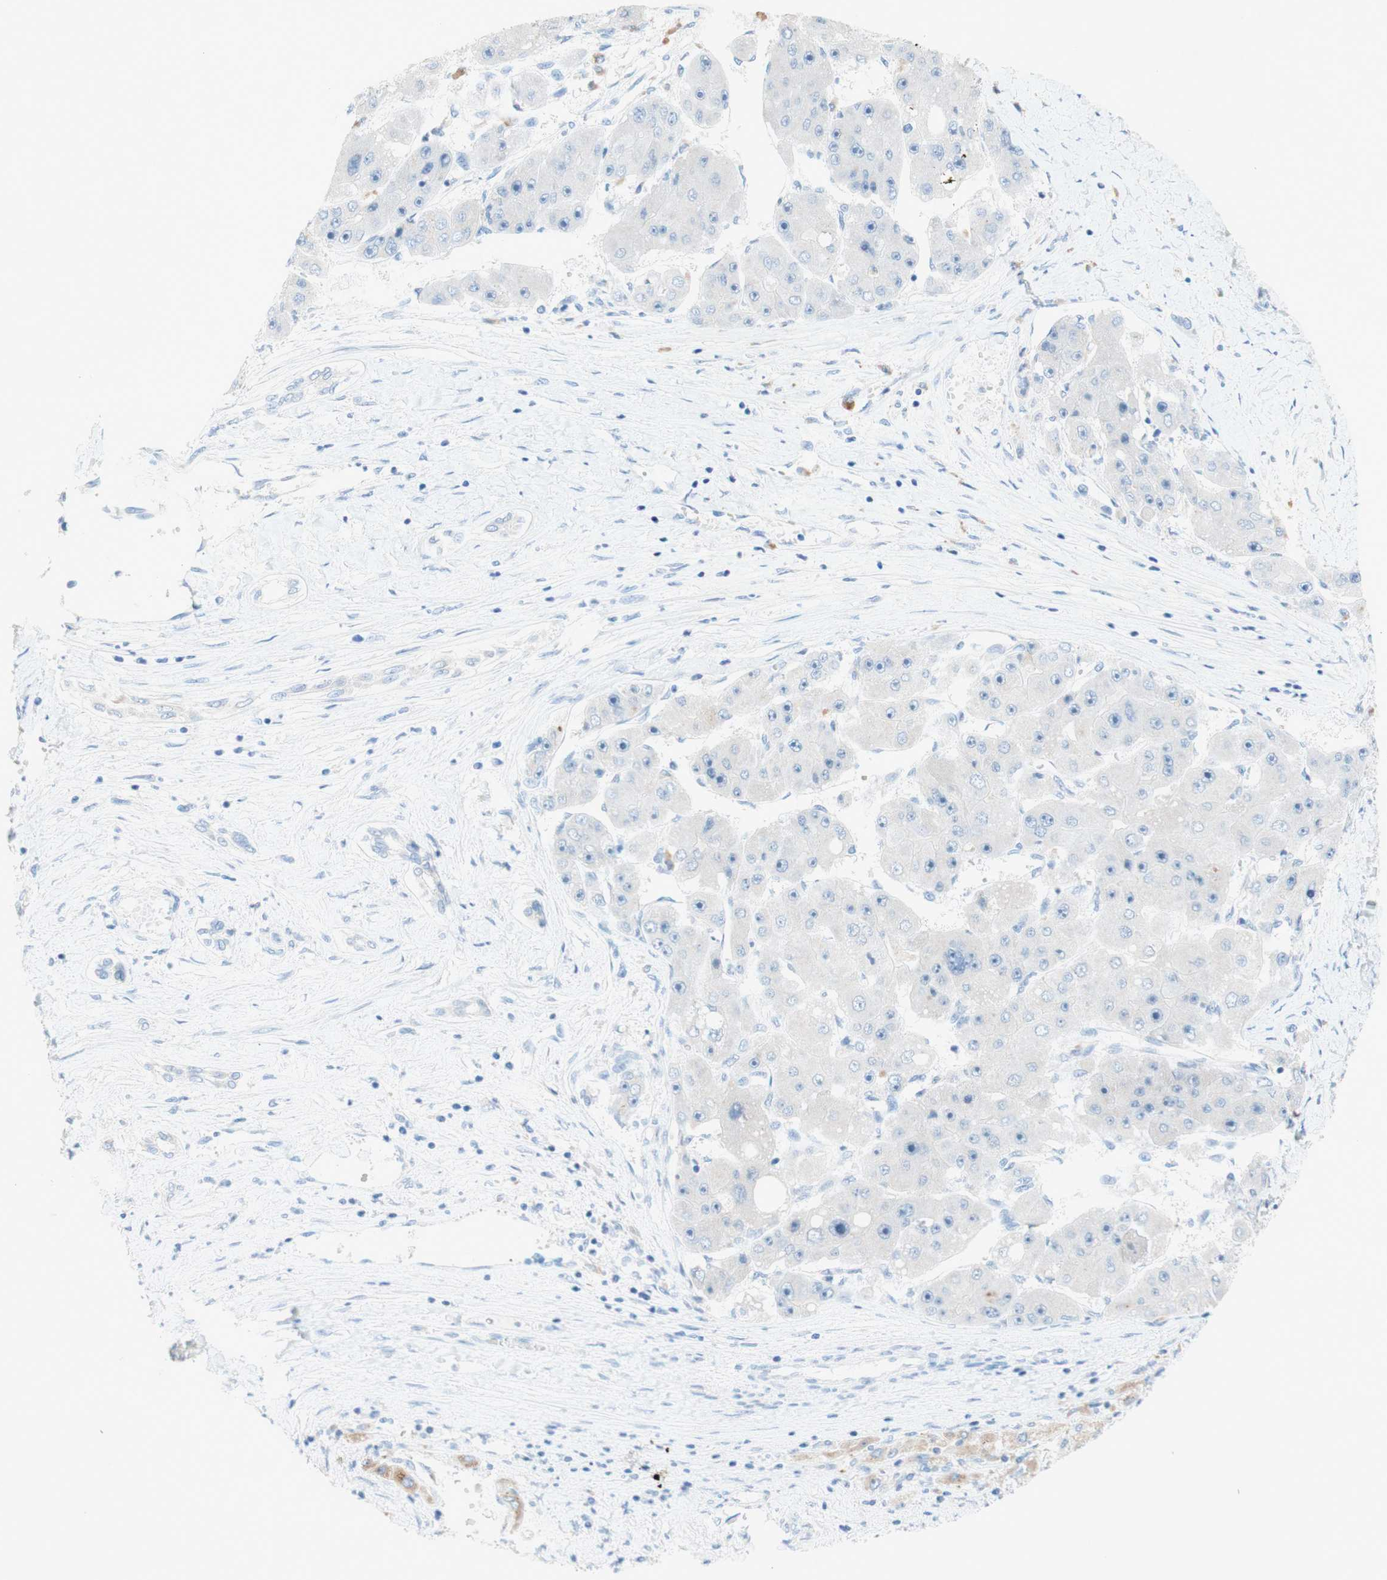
{"staining": {"intensity": "negative", "quantity": "none", "location": "none"}, "tissue": "liver cancer", "cell_type": "Tumor cells", "image_type": "cancer", "snomed": [{"axis": "morphology", "description": "Carcinoma, Hepatocellular, NOS"}, {"axis": "topography", "description": "Liver"}], "caption": "Tumor cells are negative for protein expression in human hepatocellular carcinoma (liver).", "gene": "POLR2J3", "patient": {"sex": "female", "age": 61}}